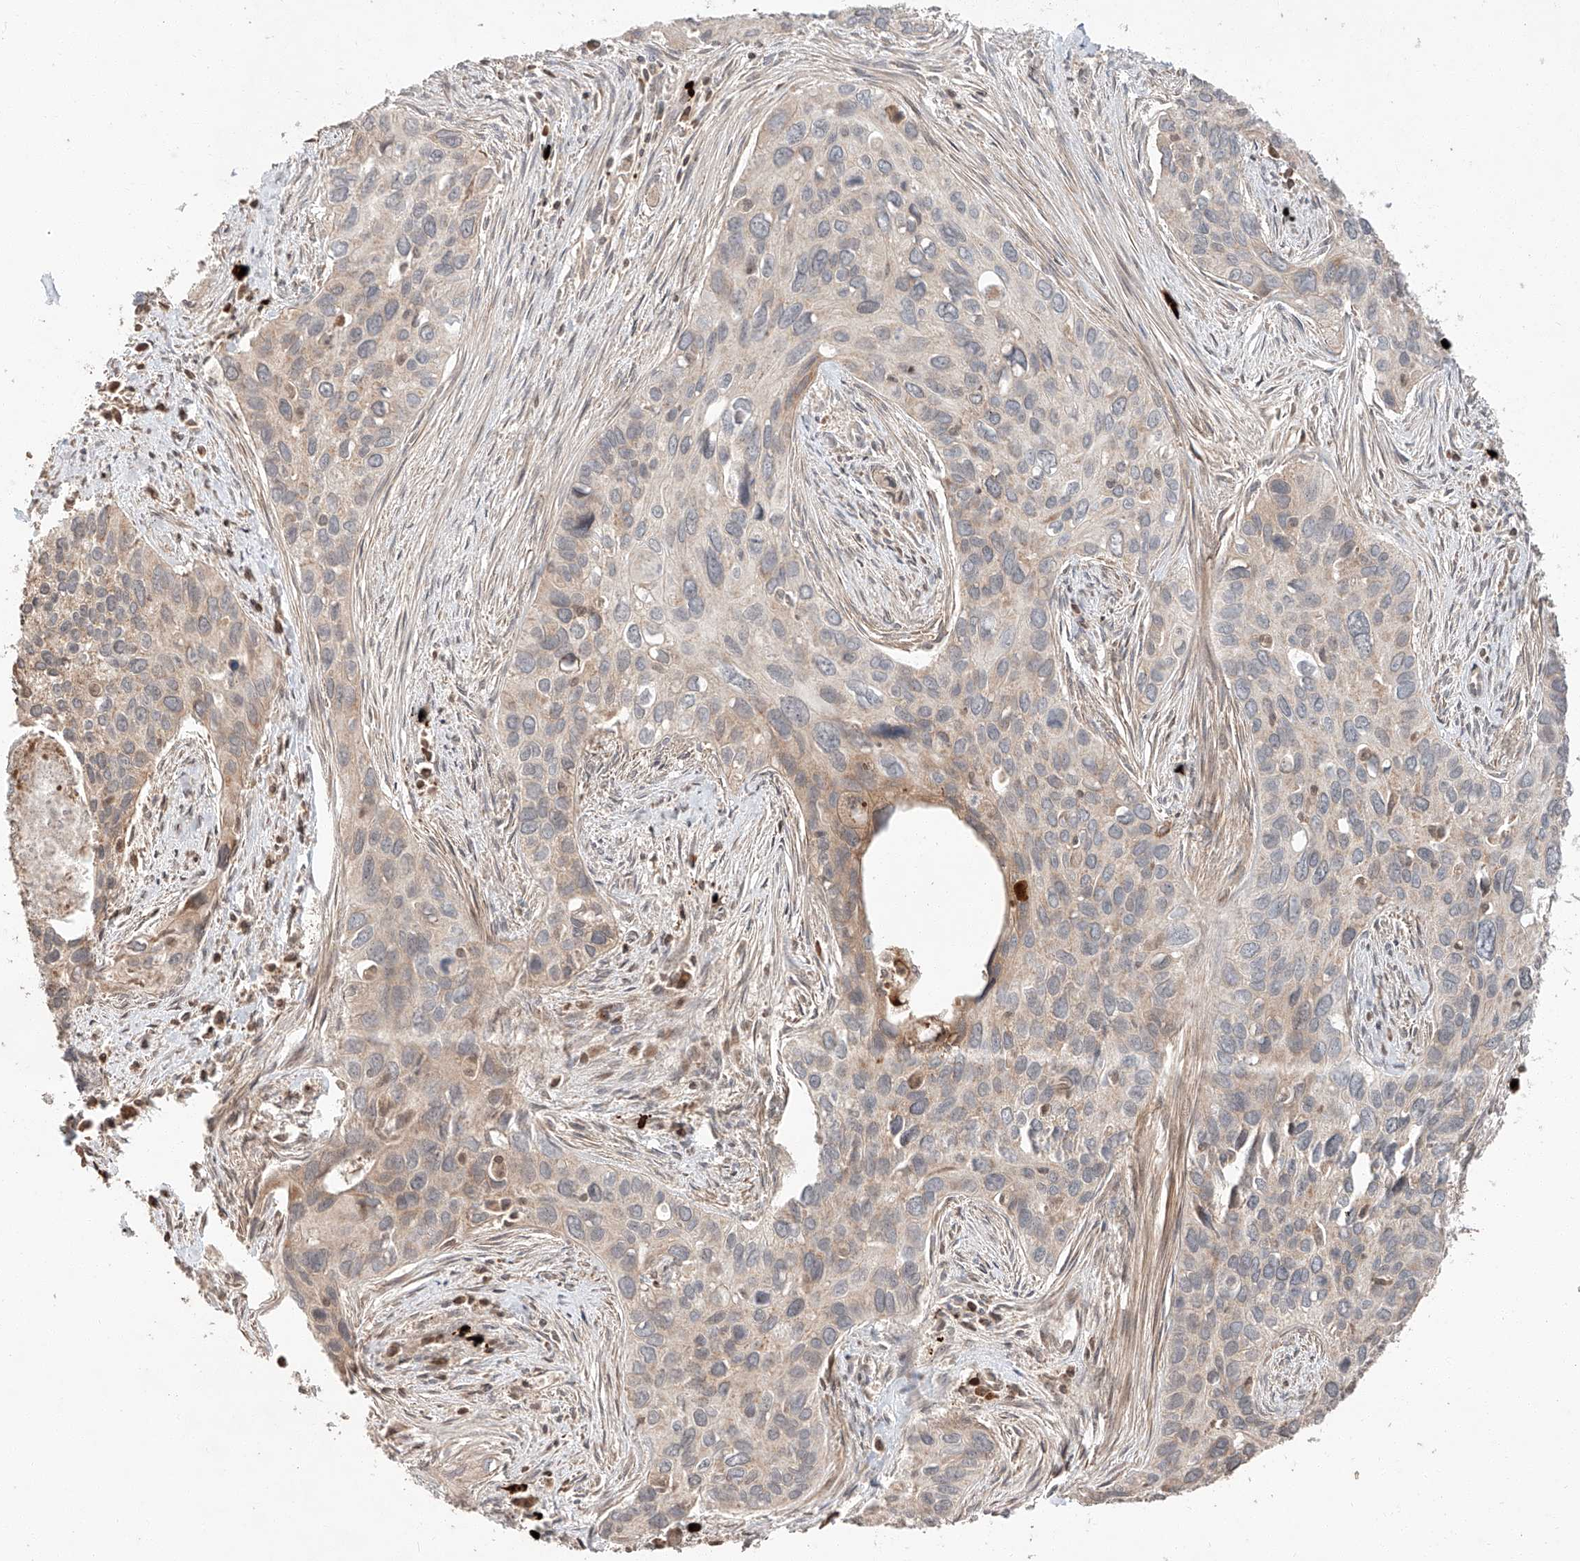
{"staining": {"intensity": "negative", "quantity": "none", "location": "none"}, "tissue": "cervical cancer", "cell_type": "Tumor cells", "image_type": "cancer", "snomed": [{"axis": "morphology", "description": "Squamous cell carcinoma, NOS"}, {"axis": "topography", "description": "Cervix"}], "caption": "Tumor cells are negative for brown protein staining in cervical squamous cell carcinoma.", "gene": "ARHGAP33", "patient": {"sex": "female", "age": 55}}